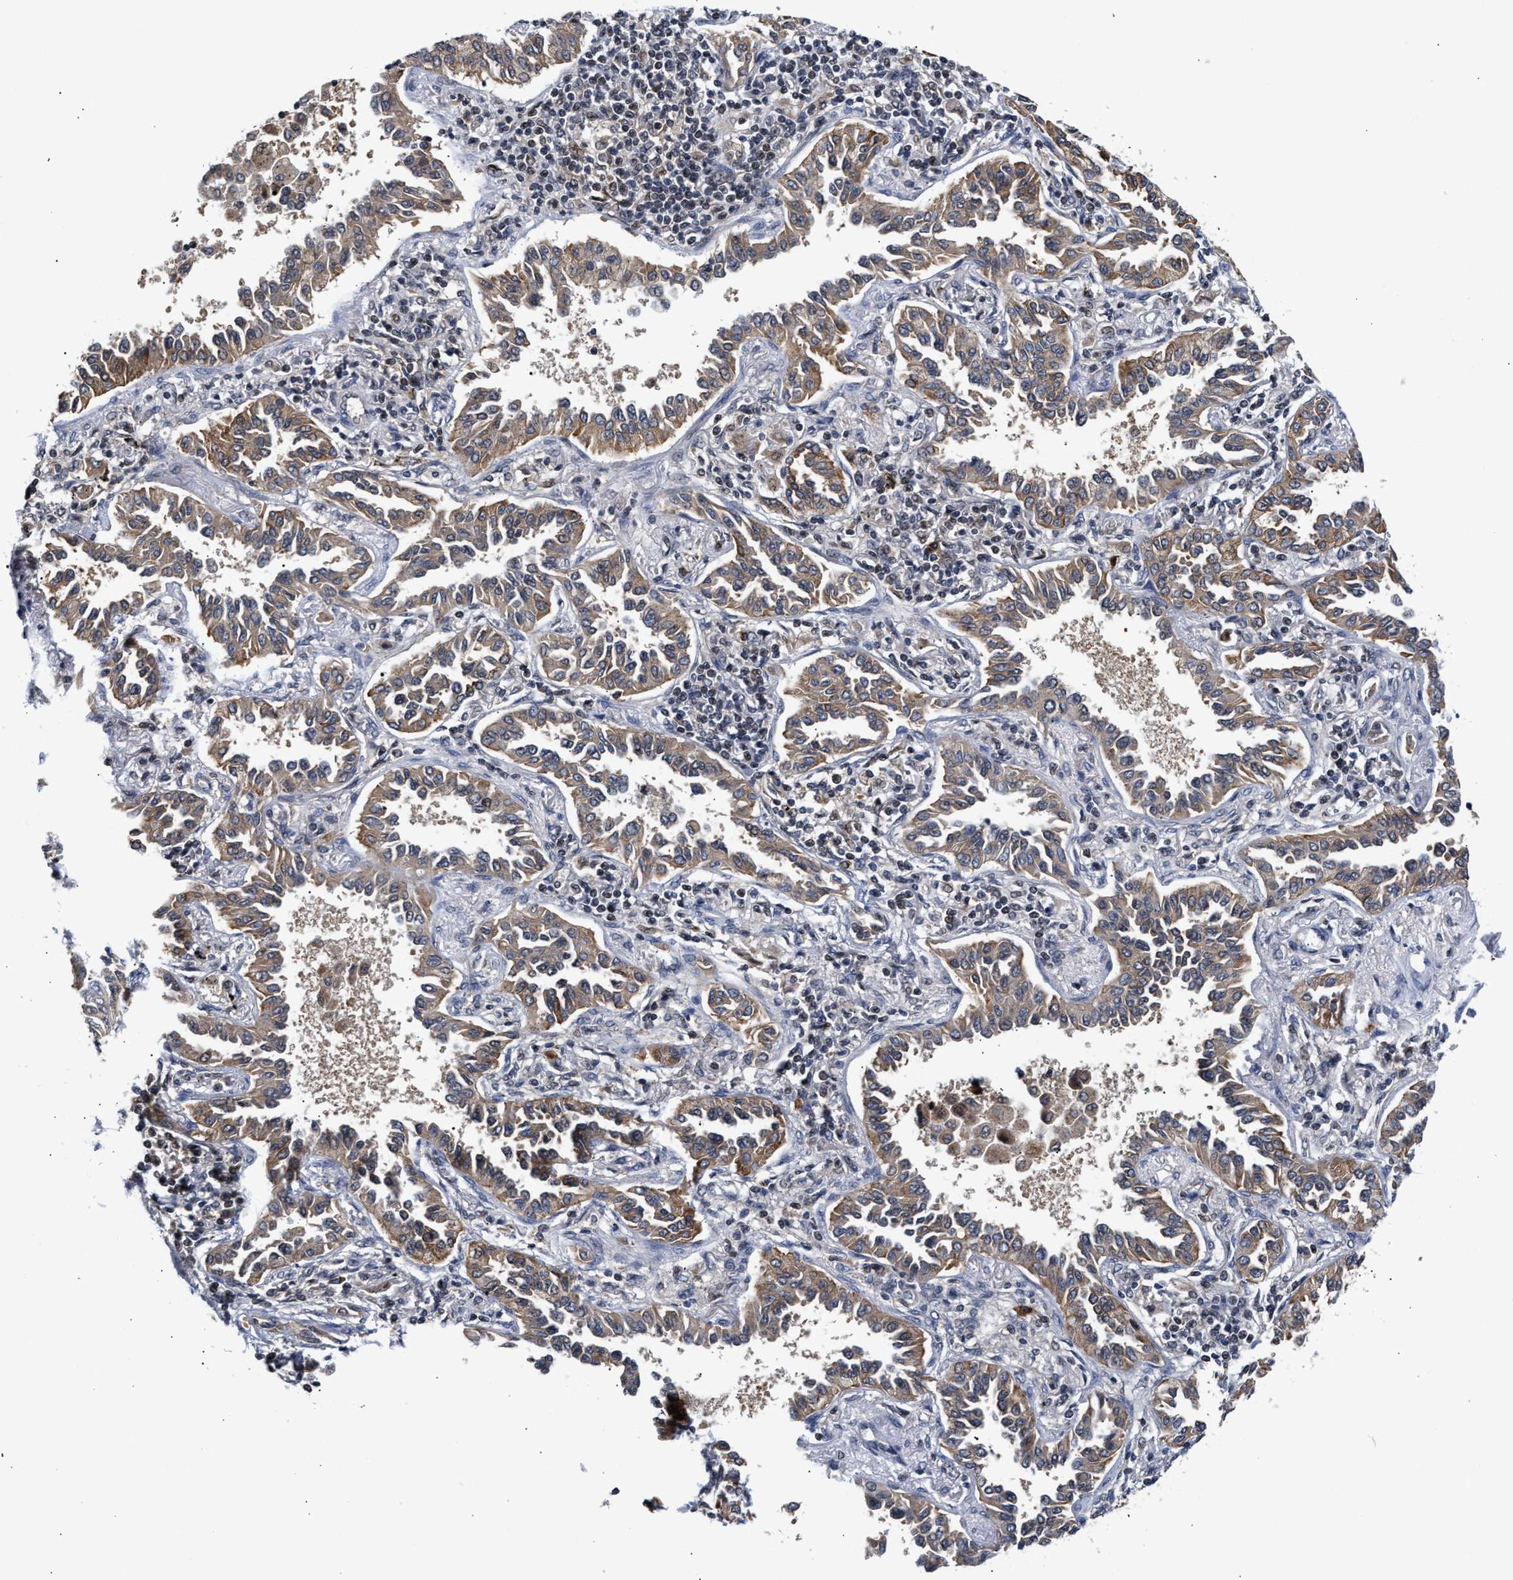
{"staining": {"intensity": "moderate", "quantity": ">75%", "location": "cytoplasmic/membranous"}, "tissue": "lung cancer", "cell_type": "Tumor cells", "image_type": "cancer", "snomed": [{"axis": "morphology", "description": "Normal tissue, NOS"}, {"axis": "morphology", "description": "Adenocarcinoma, NOS"}, {"axis": "topography", "description": "Lung"}], "caption": "Protein expression by immunohistochemistry demonstrates moderate cytoplasmic/membranous staining in approximately >75% of tumor cells in adenocarcinoma (lung).", "gene": "CLIP2", "patient": {"sex": "male", "age": 59}}